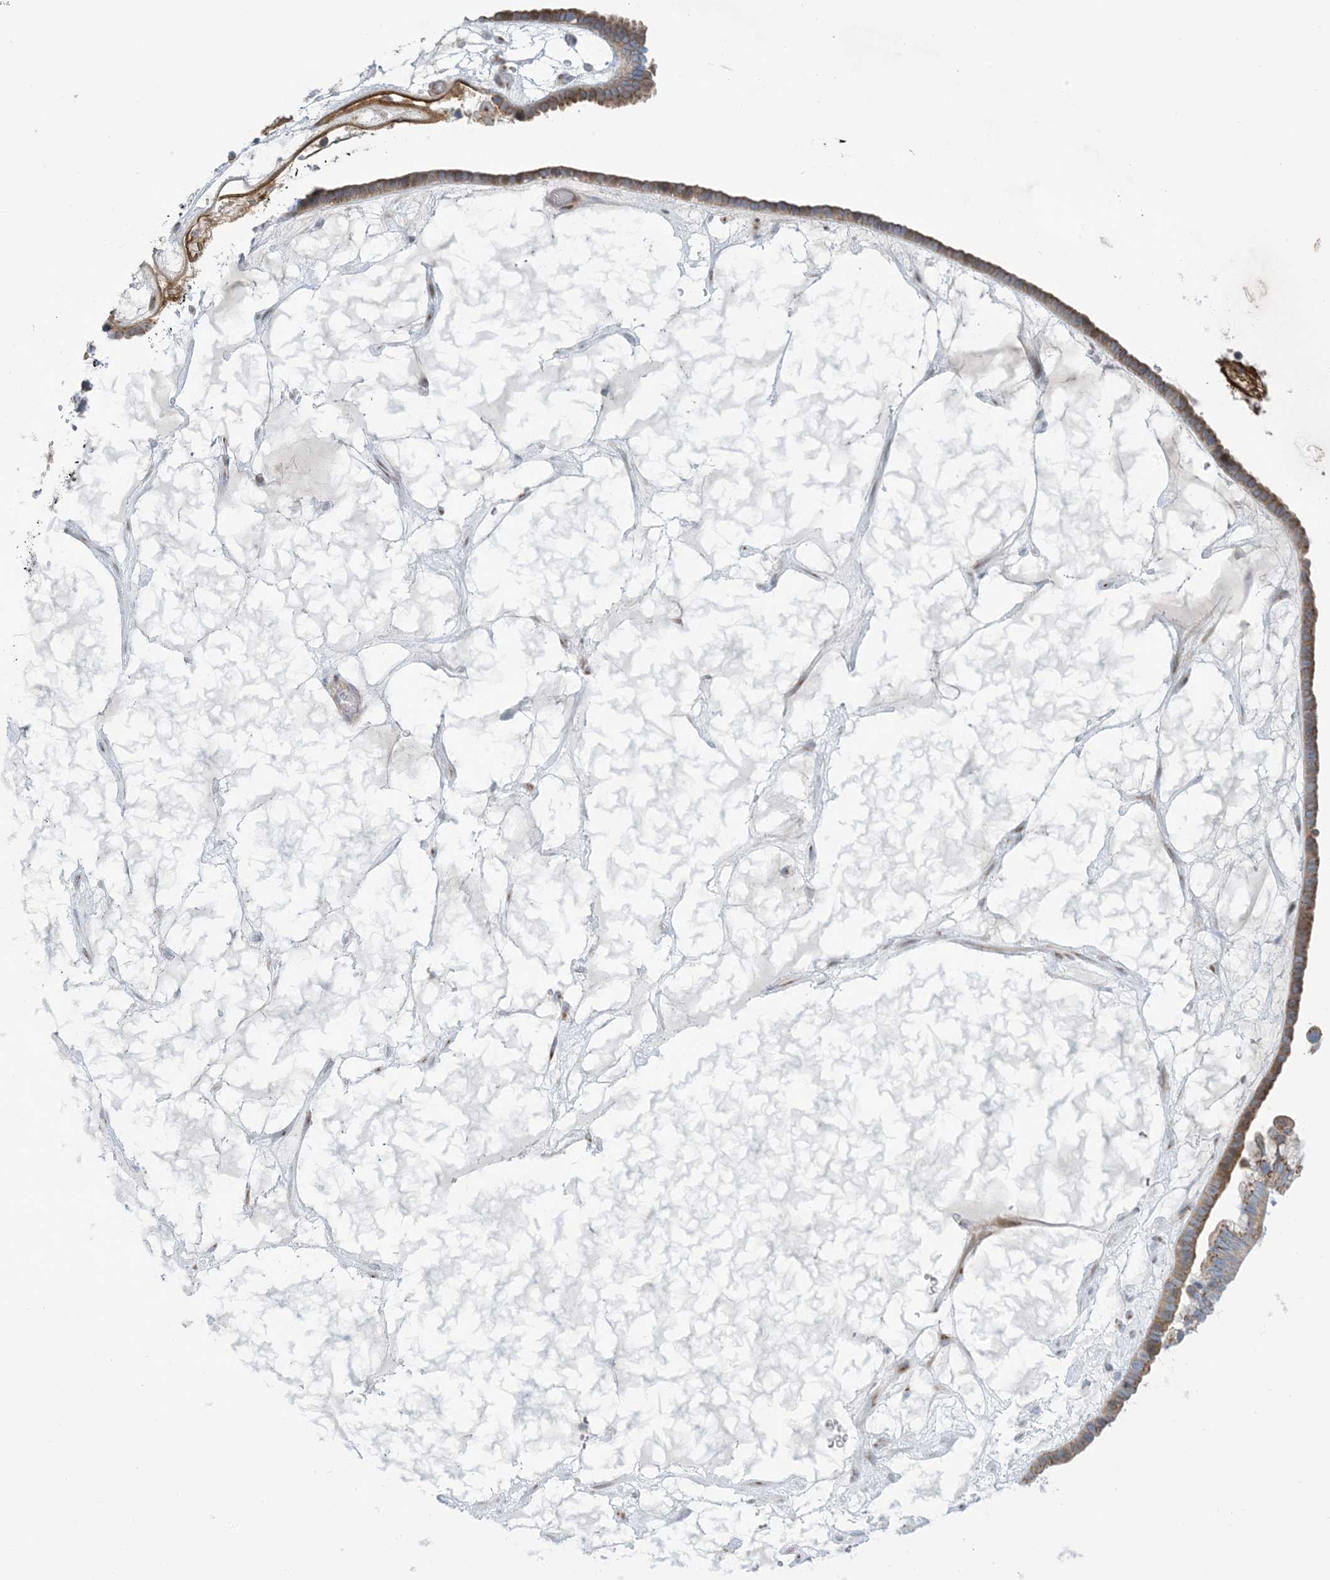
{"staining": {"intensity": "moderate", "quantity": ">75%", "location": "cytoplasmic/membranous"}, "tissue": "ovarian cancer", "cell_type": "Tumor cells", "image_type": "cancer", "snomed": [{"axis": "morphology", "description": "Cystadenocarcinoma, serous, NOS"}, {"axis": "topography", "description": "Ovary"}], "caption": "An image of ovarian serous cystadenocarcinoma stained for a protein displays moderate cytoplasmic/membranous brown staining in tumor cells.", "gene": "AFTPH", "patient": {"sex": "female", "age": 56}}